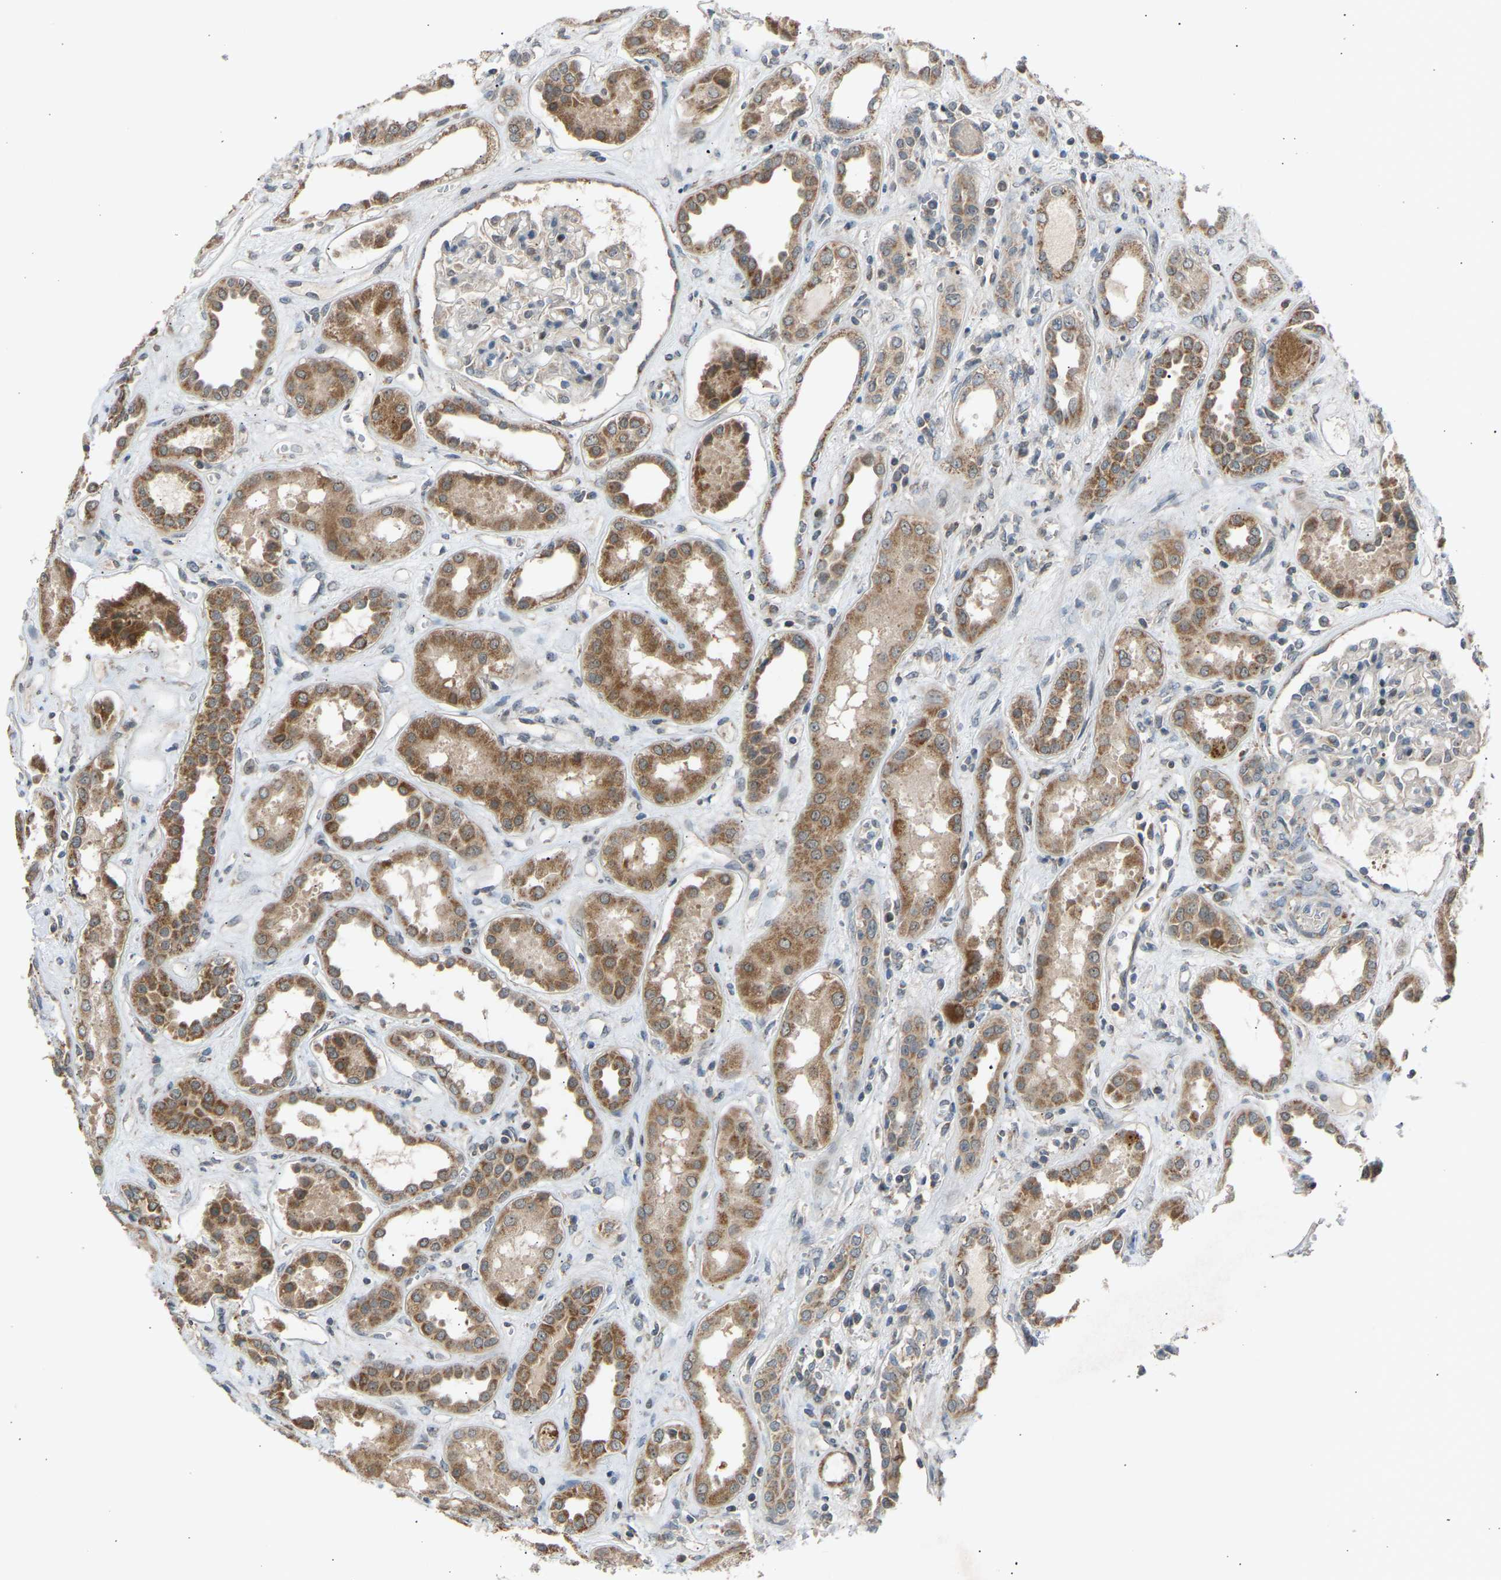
{"staining": {"intensity": "negative", "quantity": "none", "location": "none"}, "tissue": "kidney", "cell_type": "Cells in glomeruli", "image_type": "normal", "snomed": [{"axis": "morphology", "description": "Normal tissue, NOS"}, {"axis": "topography", "description": "Kidney"}], "caption": "Immunohistochemistry (IHC) histopathology image of unremarkable kidney: human kidney stained with DAB (3,3'-diaminobenzidine) exhibits no significant protein staining in cells in glomeruli.", "gene": "SLIRP", "patient": {"sex": "male", "age": 59}}